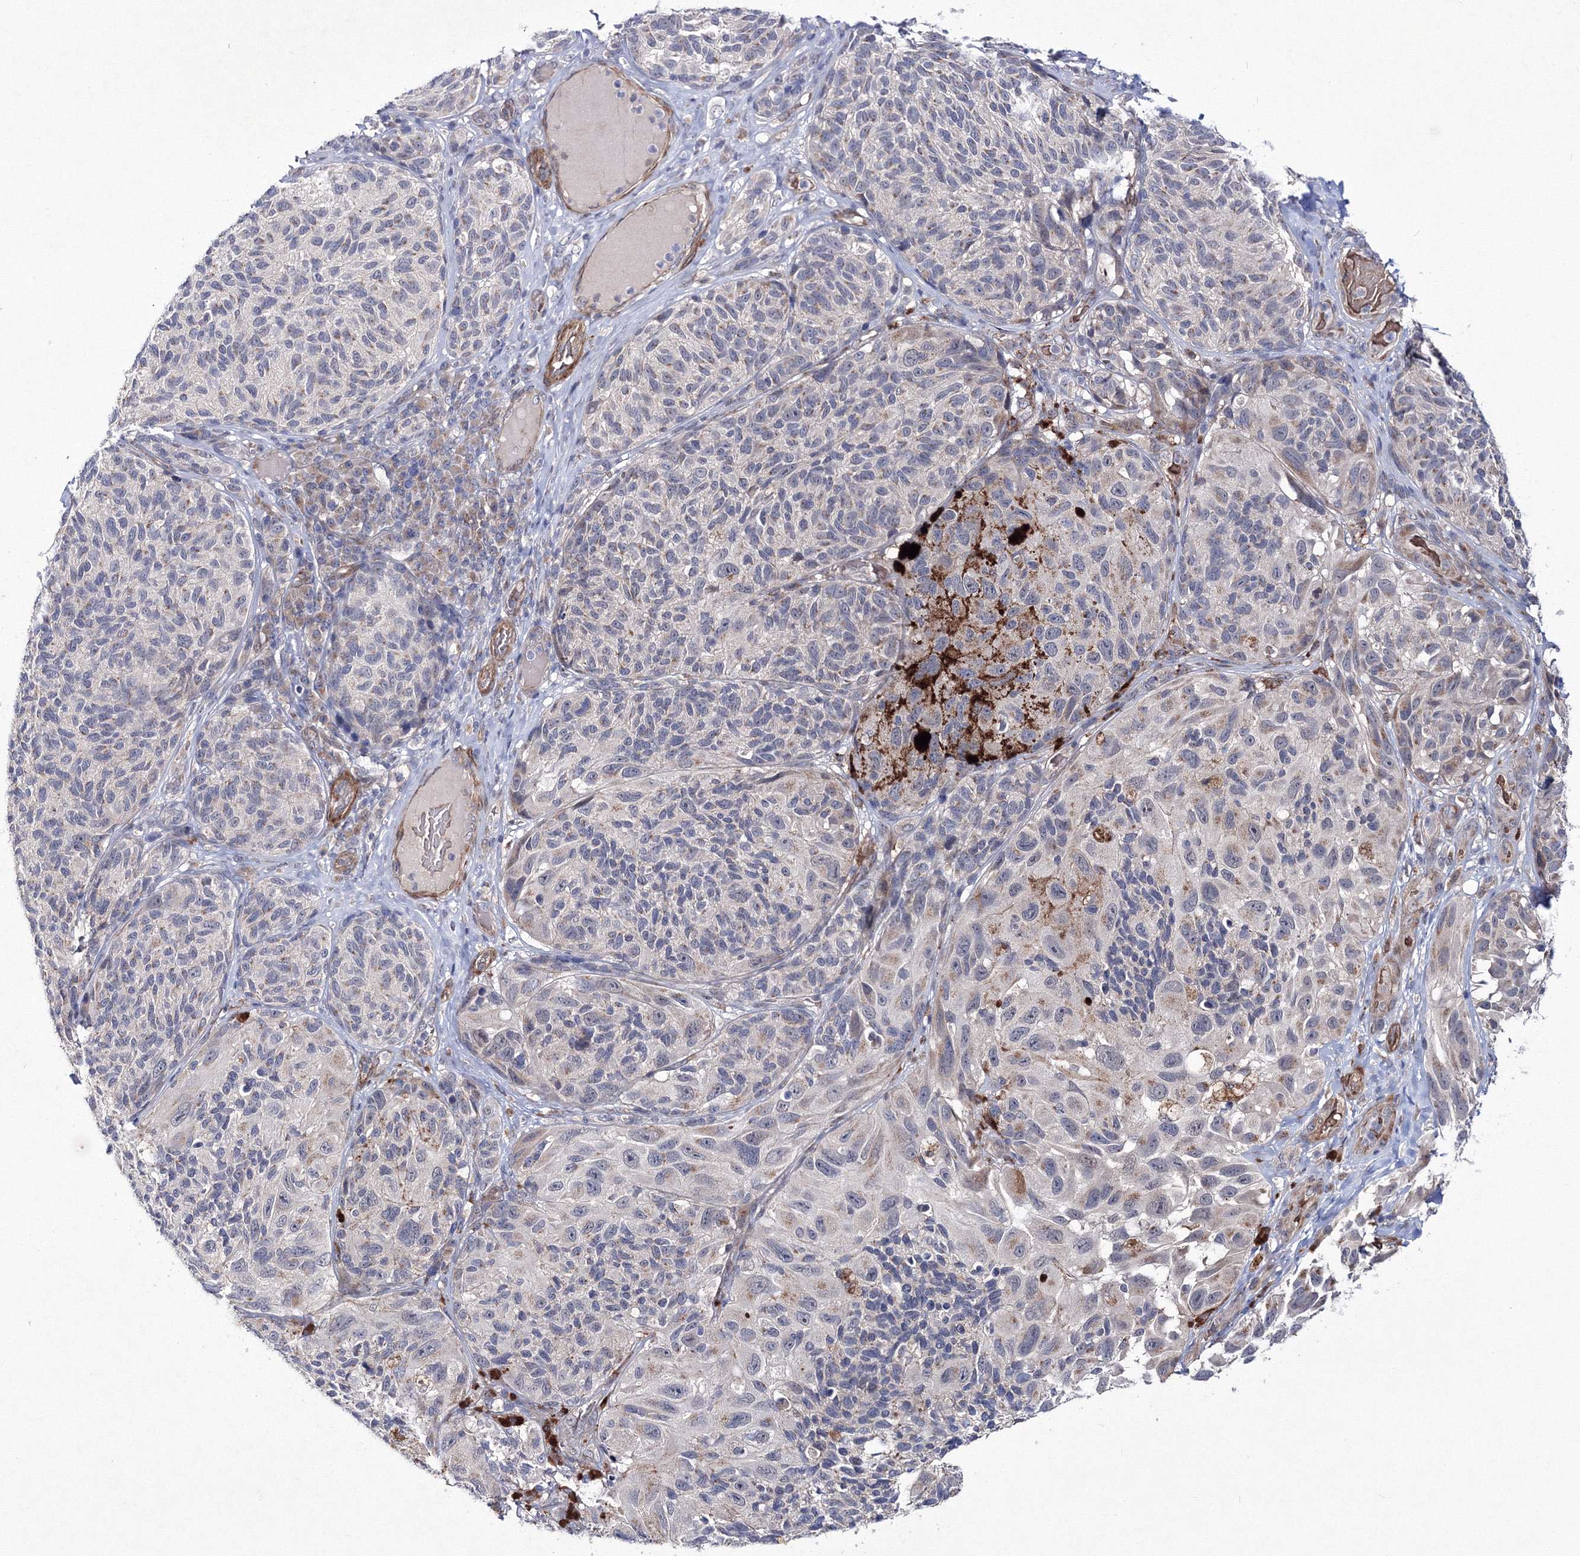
{"staining": {"intensity": "negative", "quantity": "none", "location": "none"}, "tissue": "melanoma", "cell_type": "Tumor cells", "image_type": "cancer", "snomed": [{"axis": "morphology", "description": "Malignant melanoma, NOS"}, {"axis": "topography", "description": "Skin"}], "caption": "Immunohistochemical staining of human malignant melanoma displays no significant expression in tumor cells. Nuclei are stained in blue.", "gene": "C11orf52", "patient": {"sex": "female", "age": 73}}